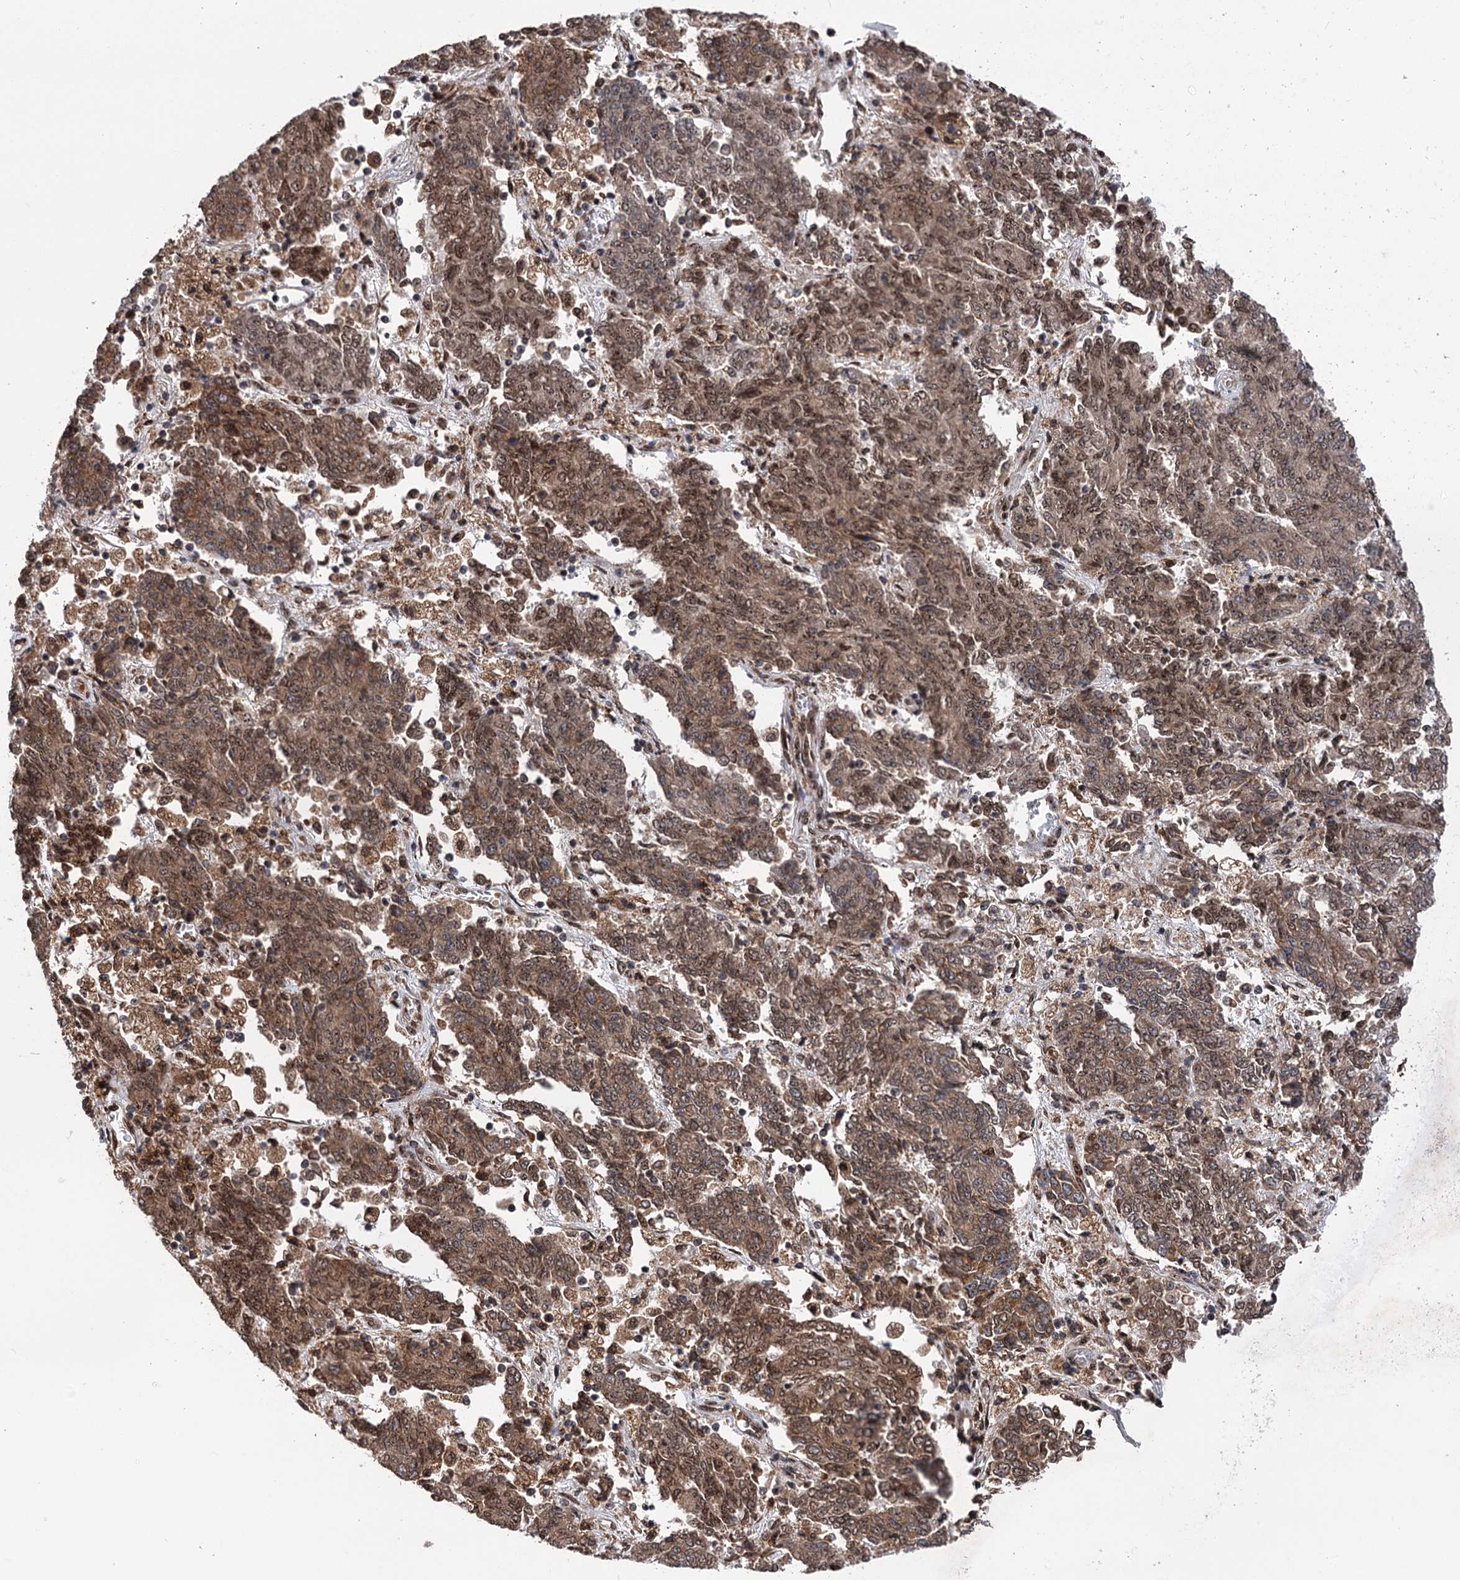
{"staining": {"intensity": "moderate", "quantity": ">75%", "location": "cytoplasmic/membranous,nuclear"}, "tissue": "endometrial cancer", "cell_type": "Tumor cells", "image_type": "cancer", "snomed": [{"axis": "morphology", "description": "Adenocarcinoma, NOS"}, {"axis": "topography", "description": "Endometrium"}], "caption": "The photomicrograph displays staining of endometrial adenocarcinoma, revealing moderate cytoplasmic/membranous and nuclear protein expression (brown color) within tumor cells.", "gene": "MESD", "patient": {"sex": "female", "age": 80}}